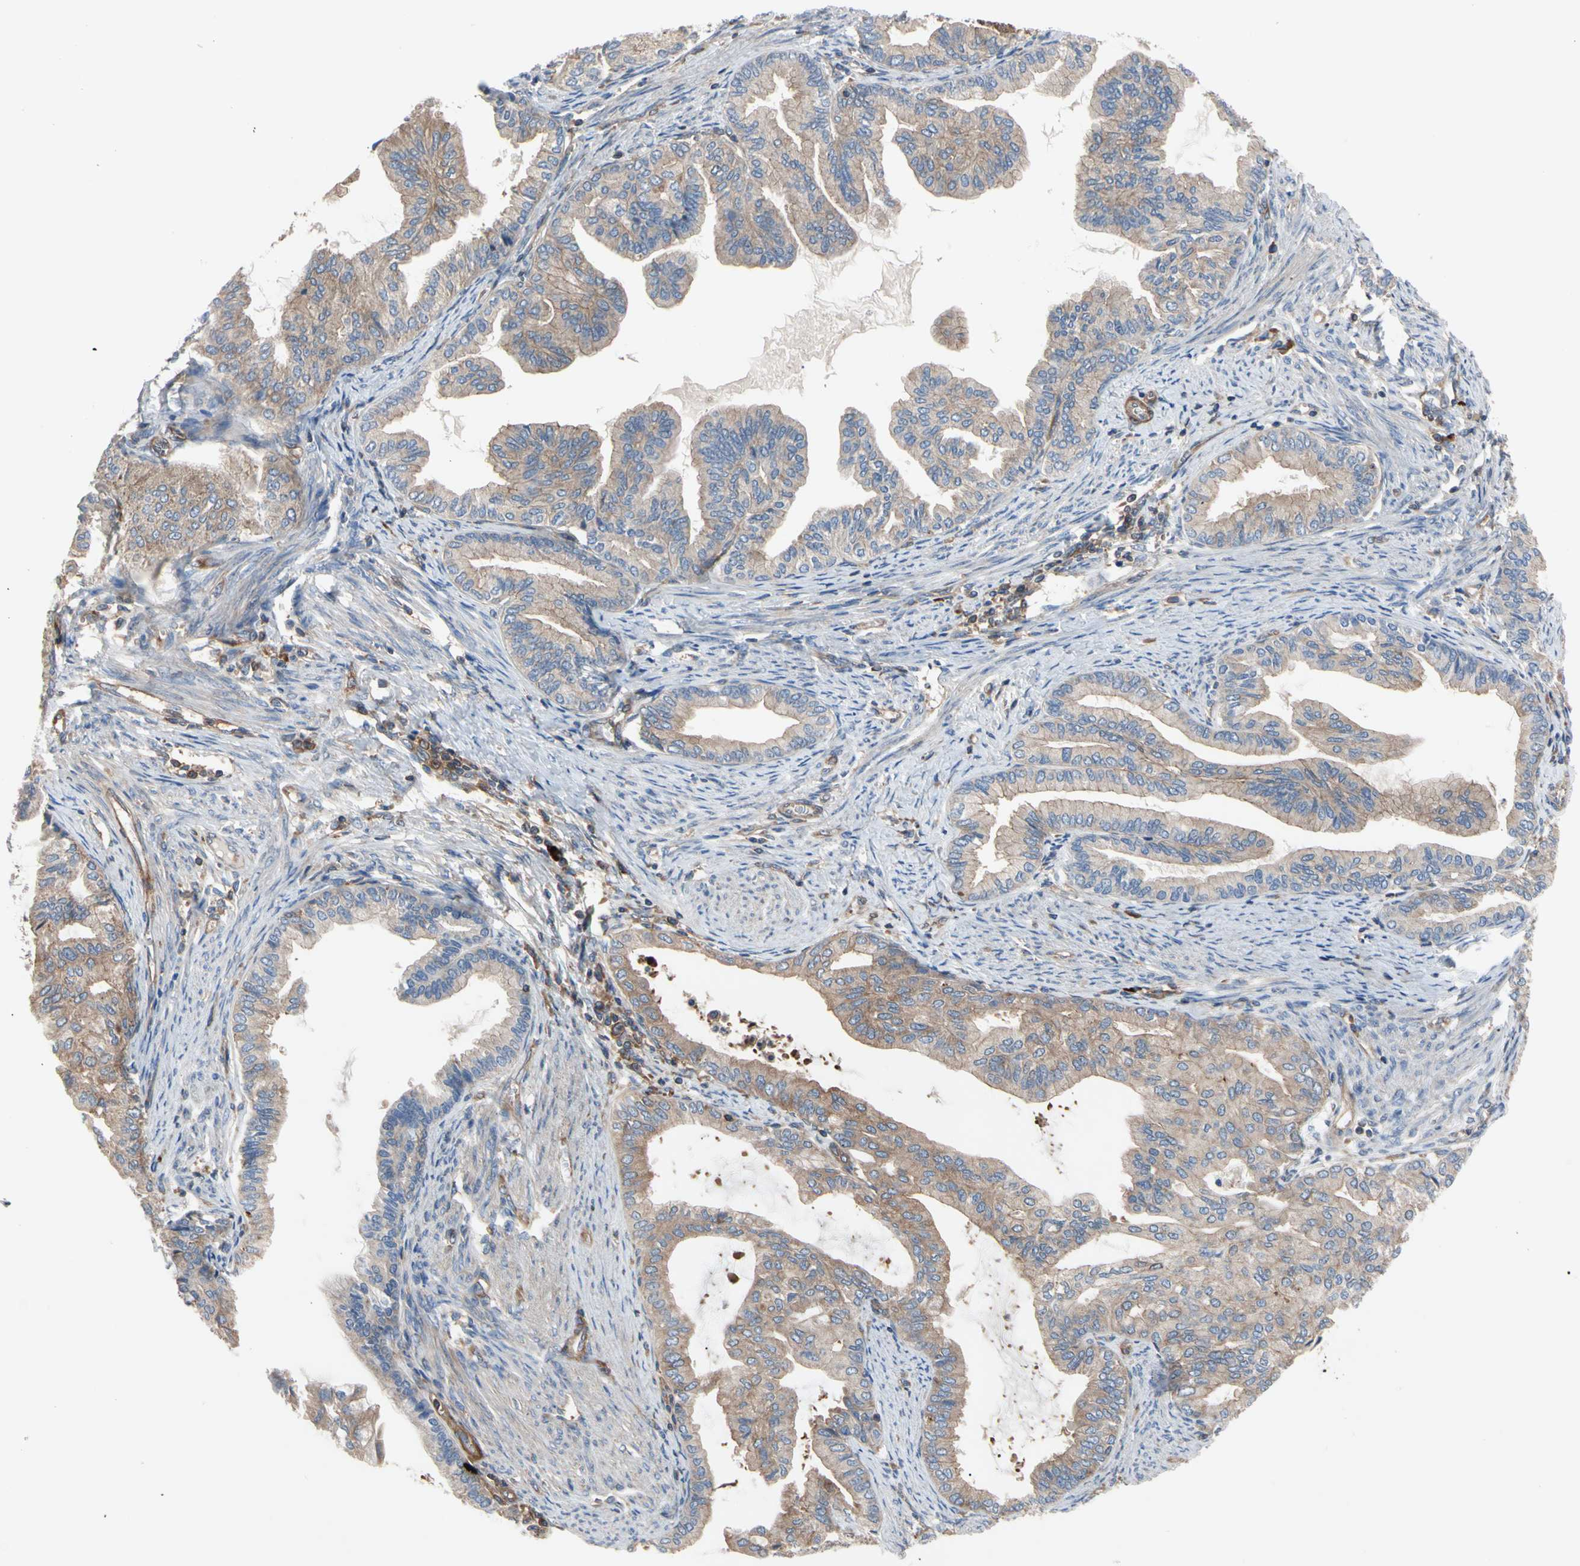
{"staining": {"intensity": "weak", "quantity": "25%-75%", "location": "cytoplasmic/membranous"}, "tissue": "endometrial cancer", "cell_type": "Tumor cells", "image_type": "cancer", "snomed": [{"axis": "morphology", "description": "Adenocarcinoma, NOS"}, {"axis": "topography", "description": "Endometrium"}], "caption": "This histopathology image reveals adenocarcinoma (endometrial) stained with immunohistochemistry (IHC) to label a protein in brown. The cytoplasmic/membranous of tumor cells show weak positivity for the protein. Nuclei are counter-stained blue.", "gene": "ROCK1", "patient": {"sex": "female", "age": 86}}